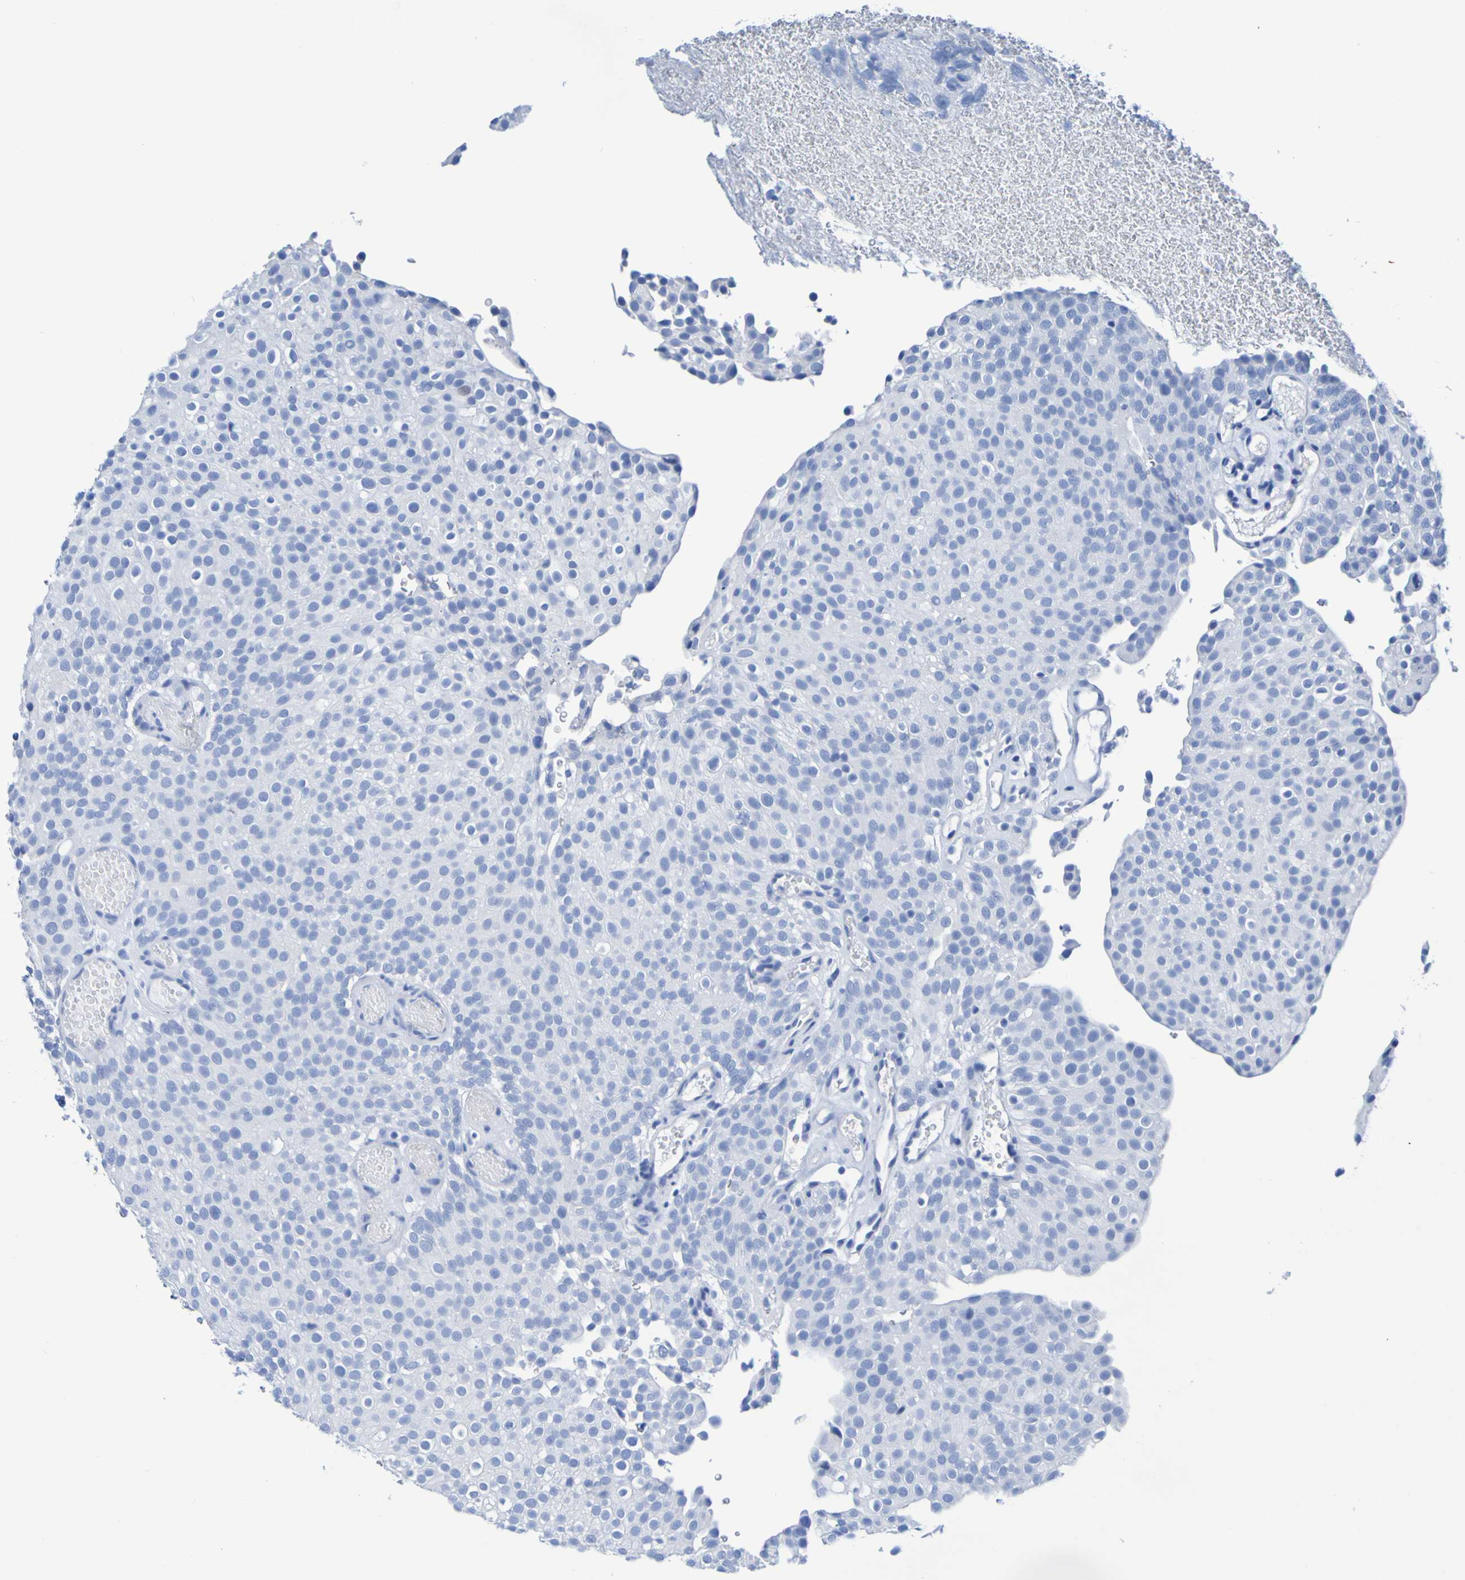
{"staining": {"intensity": "negative", "quantity": "none", "location": "none"}, "tissue": "urothelial cancer", "cell_type": "Tumor cells", "image_type": "cancer", "snomed": [{"axis": "morphology", "description": "Urothelial carcinoma, Low grade"}, {"axis": "topography", "description": "Urinary bladder"}], "caption": "This is an immunohistochemistry image of human urothelial cancer. There is no positivity in tumor cells.", "gene": "DPEP1", "patient": {"sex": "male", "age": 78}}